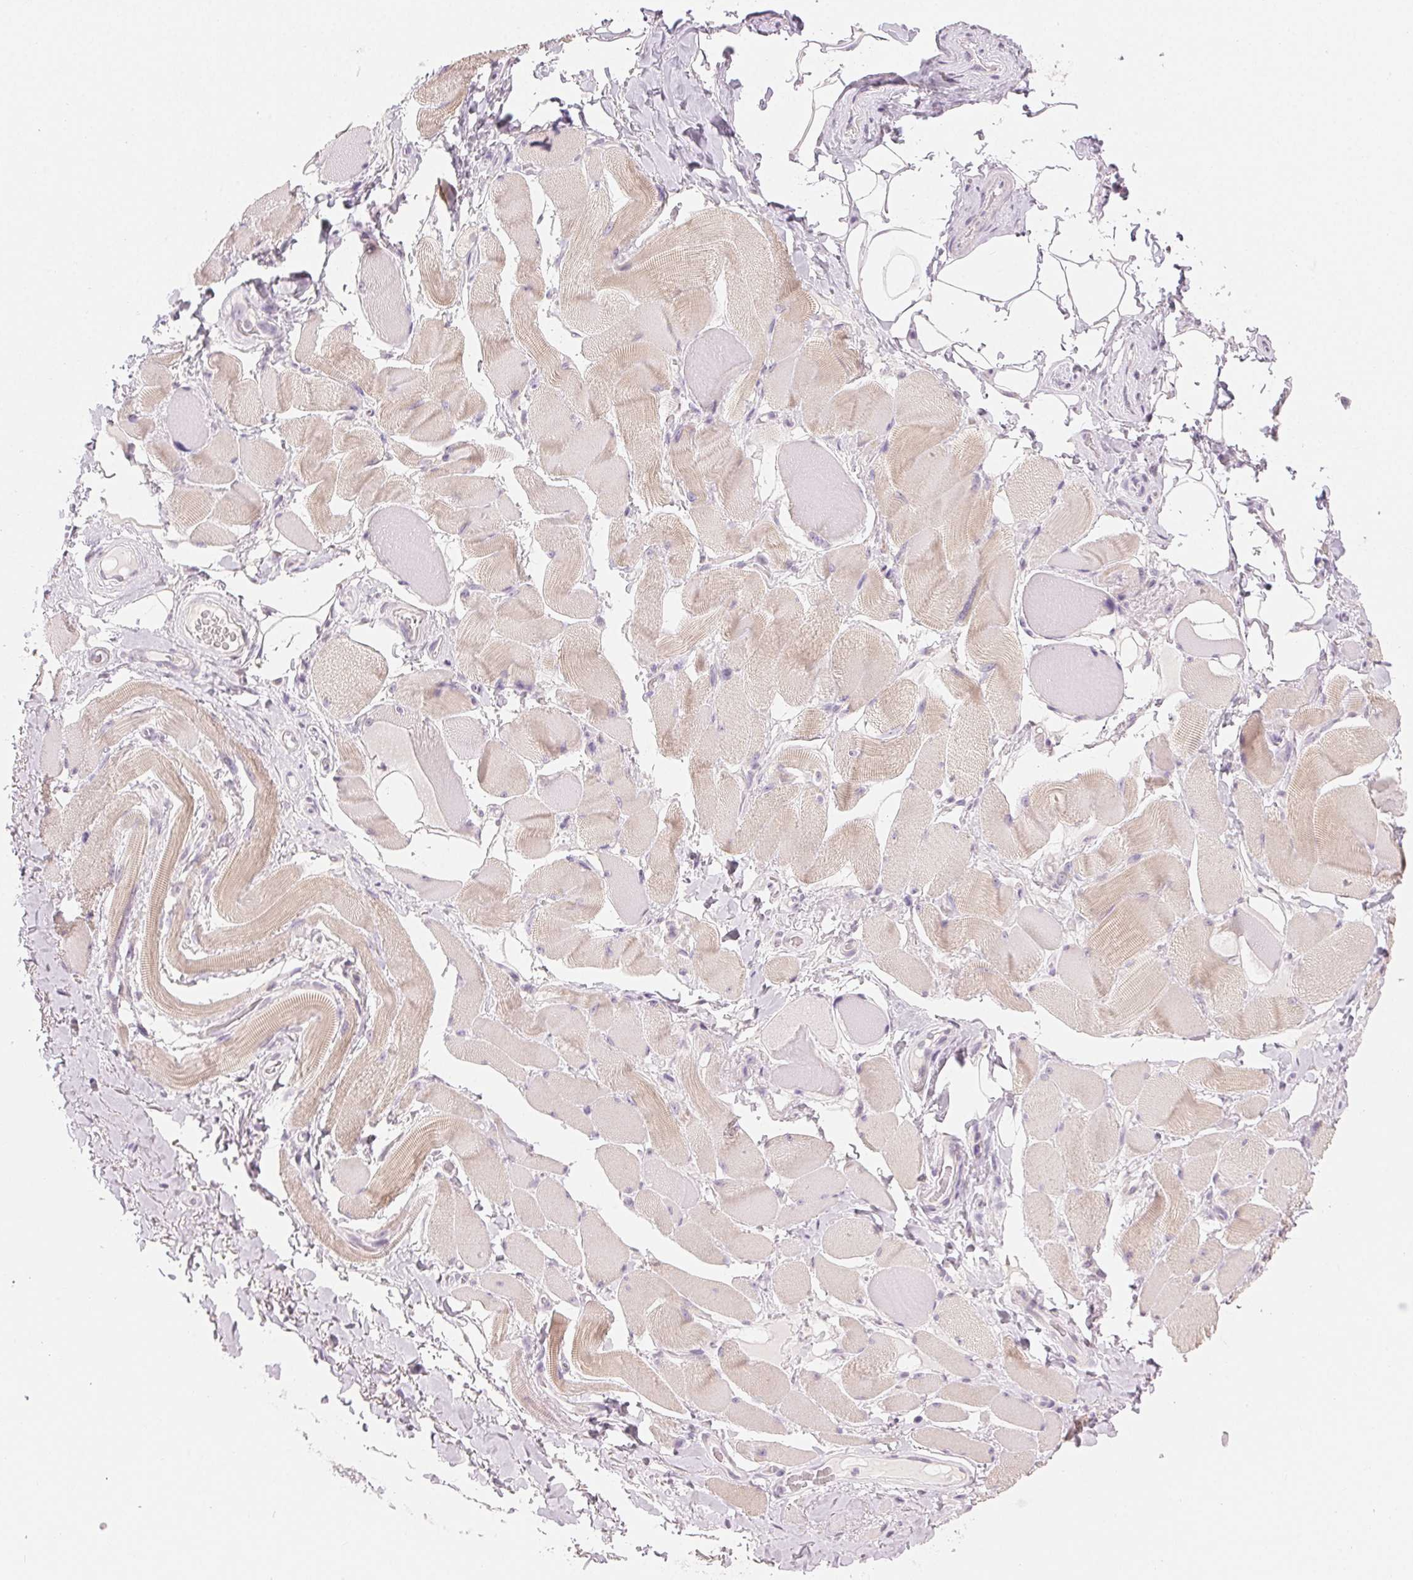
{"staining": {"intensity": "weak", "quantity": "25%-75%", "location": "cytoplasmic/membranous"}, "tissue": "skeletal muscle", "cell_type": "Myocytes", "image_type": "normal", "snomed": [{"axis": "morphology", "description": "Normal tissue, NOS"}, {"axis": "topography", "description": "Skeletal muscle"}, {"axis": "topography", "description": "Anal"}, {"axis": "topography", "description": "Peripheral nerve tissue"}], "caption": "DAB immunohistochemical staining of benign skeletal muscle exhibits weak cytoplasmic/membranous protein expression in approximately 25%-75% of myocytes.", "gene": "SFTPD", "patient": {"sex": "male", "age": 53}}